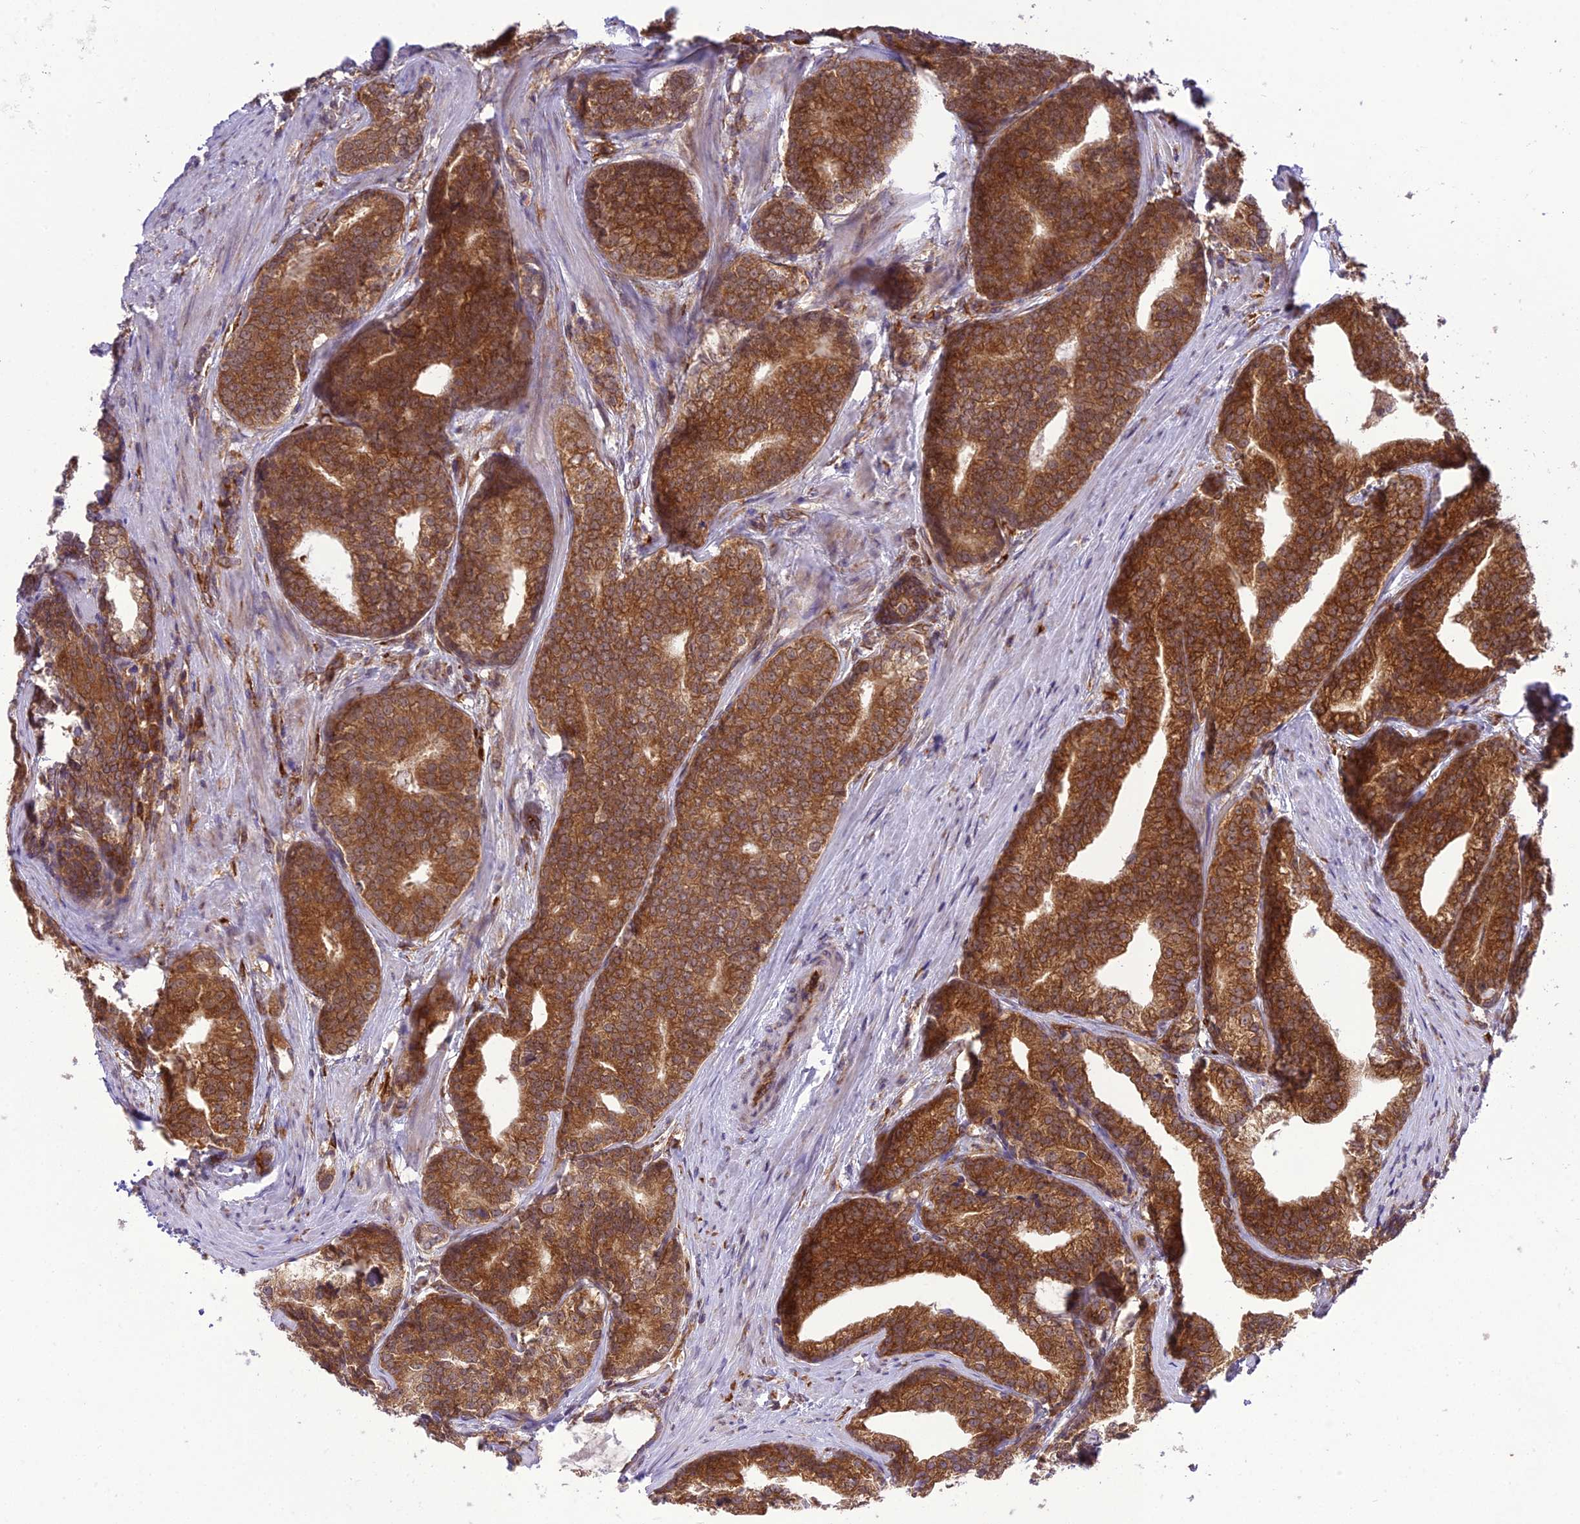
{"staining": {"intensity": "strong", "quantity": ">75%", "location": "cytoplasmic/membranous"}, "tissue": "prostate cancer", "cell_type": "Tumor cells", "image_type": "cancer", "snomed": [{"axis": "morphology", "description": "Adenocarcinoma, Low grade"}, {"axis": "topography", "description": "Prostate"}], "caption": "Immunohistochemical staining of human low-grade adenocarcinoma (prostate) exhibits strong cytoplasmic/membranous protein positivity in approximately >75% of tumor cells.", "gene": "DHCR7", "patient": {"sex": "male", "age": 71}}